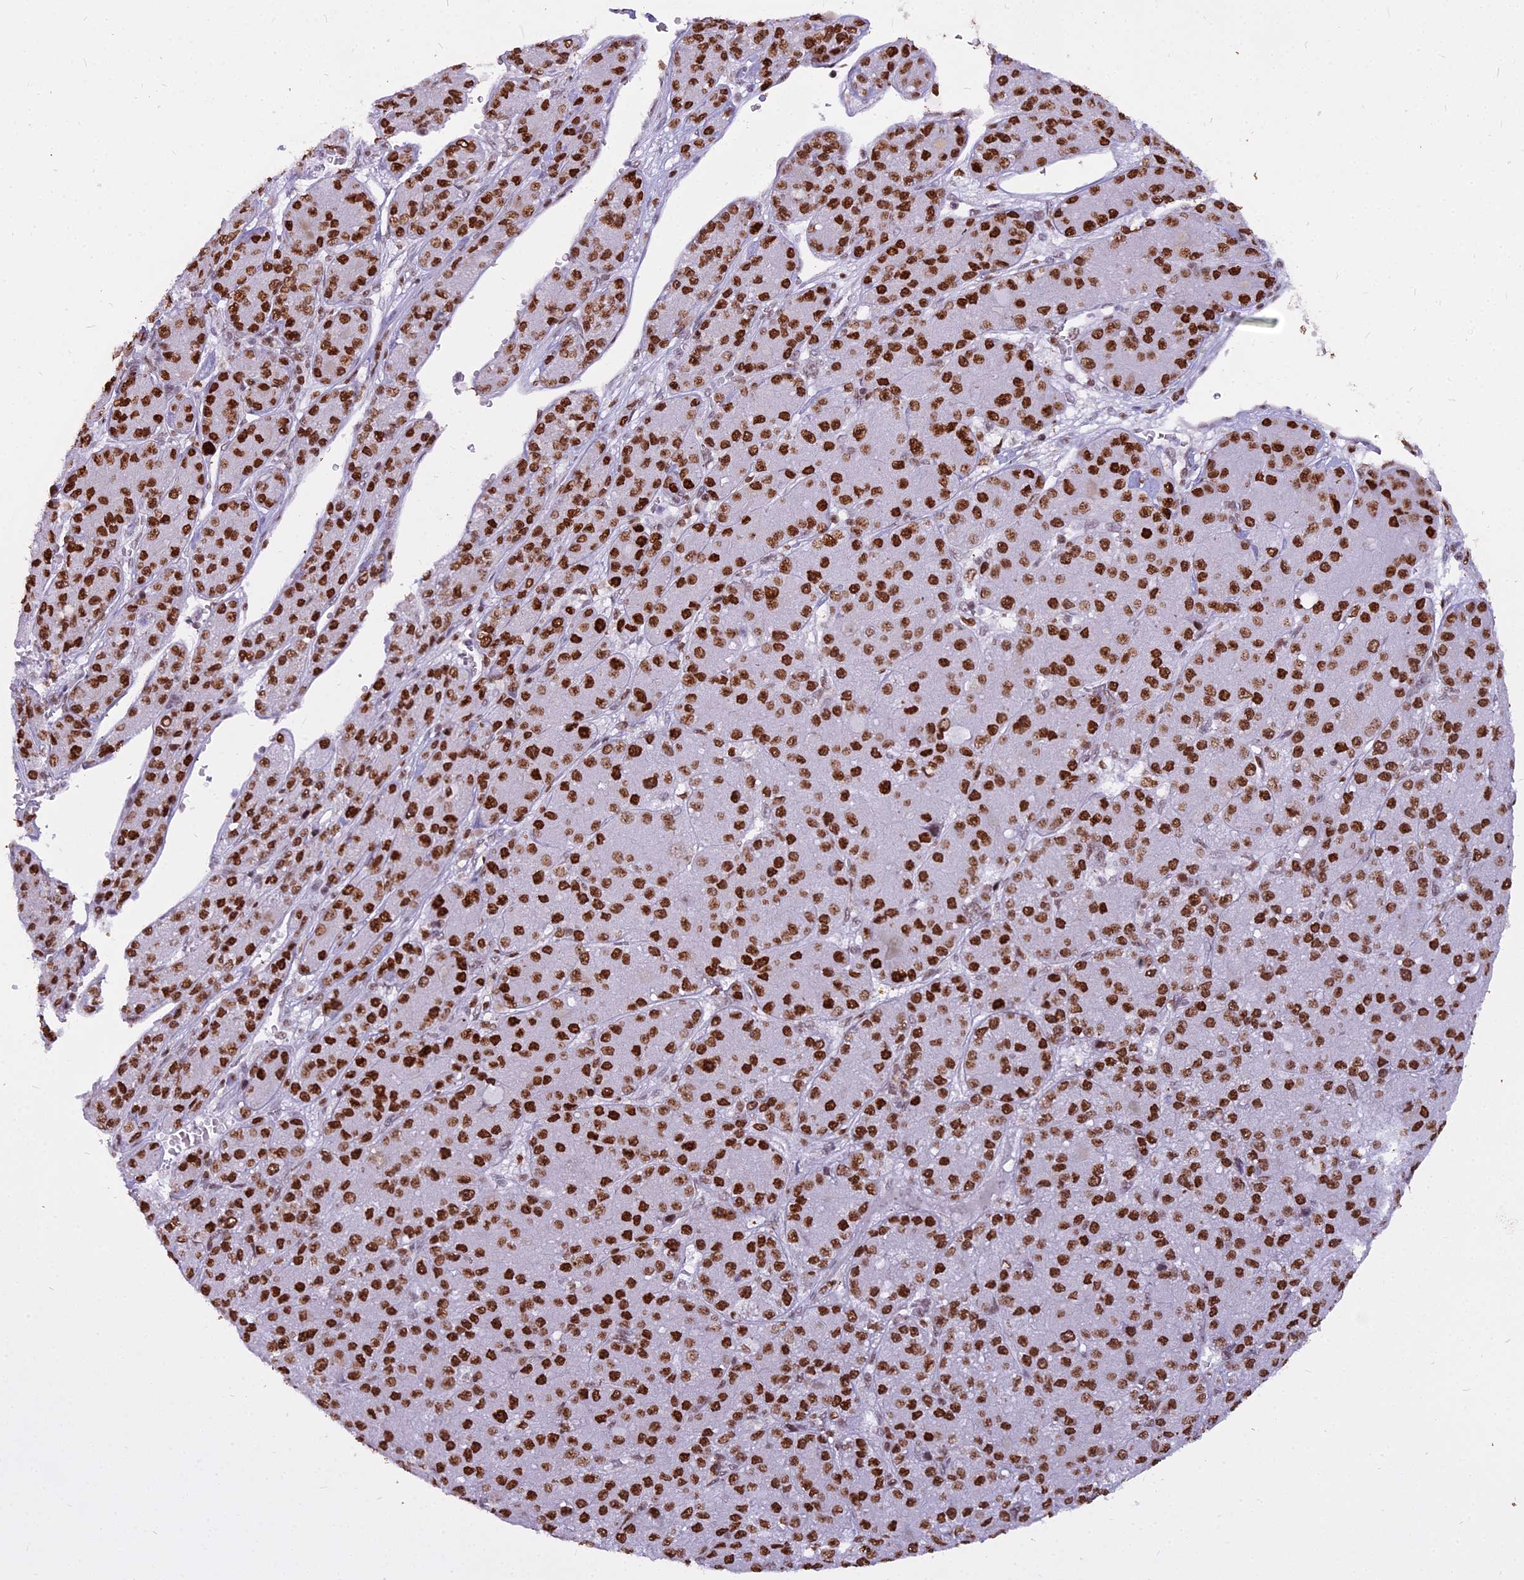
{"staining": {"intensity": "strong", "quantity": ">75%", "location": "nuclear"}, "tissue": "liver cancer", "cell_type": "Tumor cells", "image_type": "cancer", "snomed": [{"axis": "morphology", "description": "Carcinoma, Hepatocellular, NOS"}, {"axis": "topography", "description": "Liver"}], "caption": "Tumor cells show high levels of strong nuclear positivity in approximately >75% of cells in liver cancer (hepatocellular carcinoma).", "gene": "PARP1", "patient": {"sex": "male", "age": 67}}